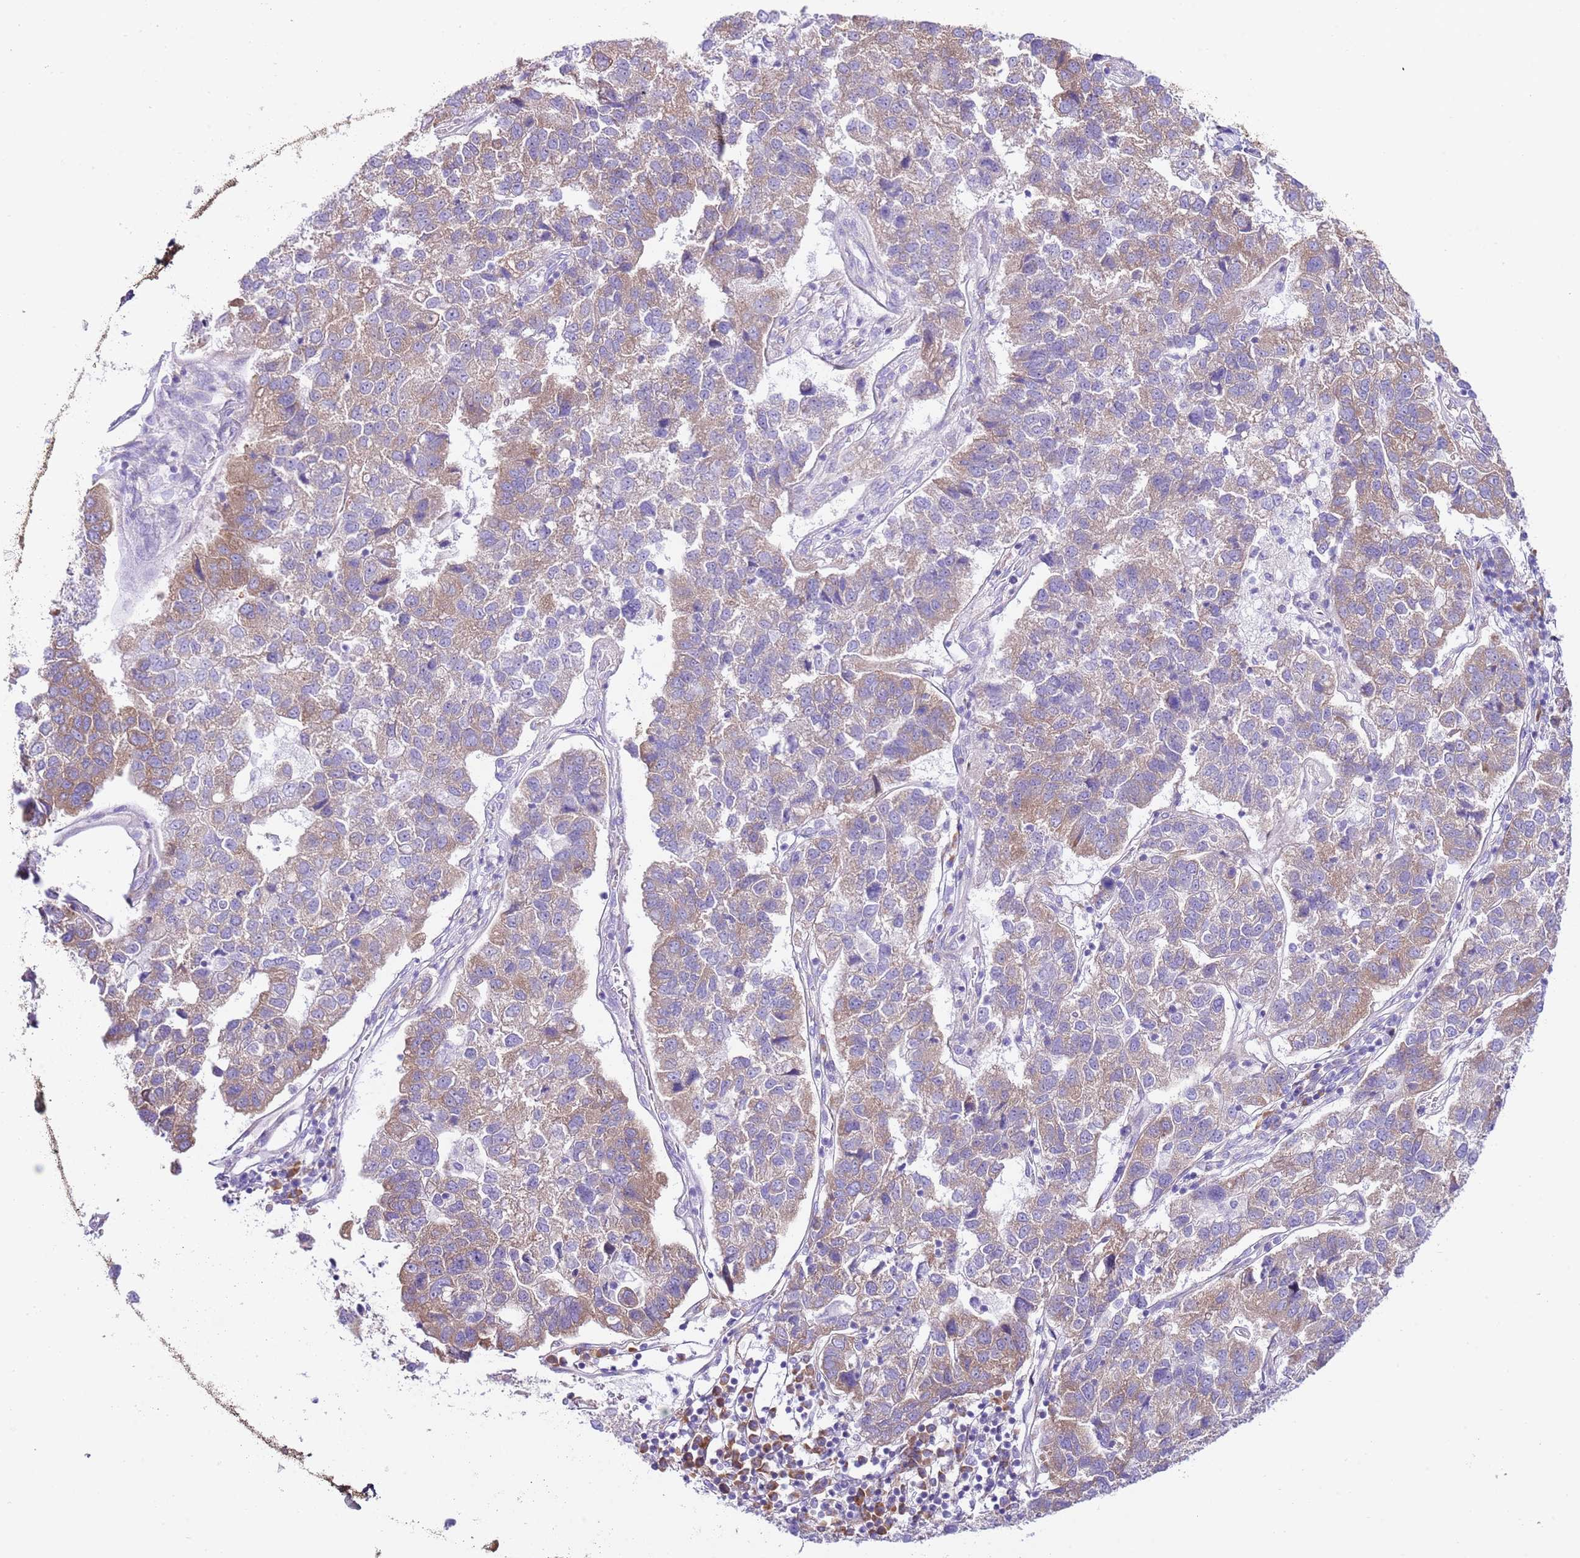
{"staining": {"intensity": "moderate", "quantity": ">75%", "location": "cytoplasmic/membranous"}, "tissue": "pancreatic cancer", "cell_type": "Tumor cells", "image_type": "cancer", "snomed": [{"axis": "morphology", "description": "Adenocarcinoma, NOS"}, {"axis": "topography", "description": "Pancreas"}], "caption": "Immunohistochemical staining of adenocarcinoma (pancreatic) shows medium levels of moderate cytoplasmic/membranous expression in approximately >75% of tumor cells. Using DAB (brown) and hematoxylin (blue) stains, captured at high magnification using brightfield microscopy.", "gene": "RPS10", "patient": {"sex": "female", "age": 61}}